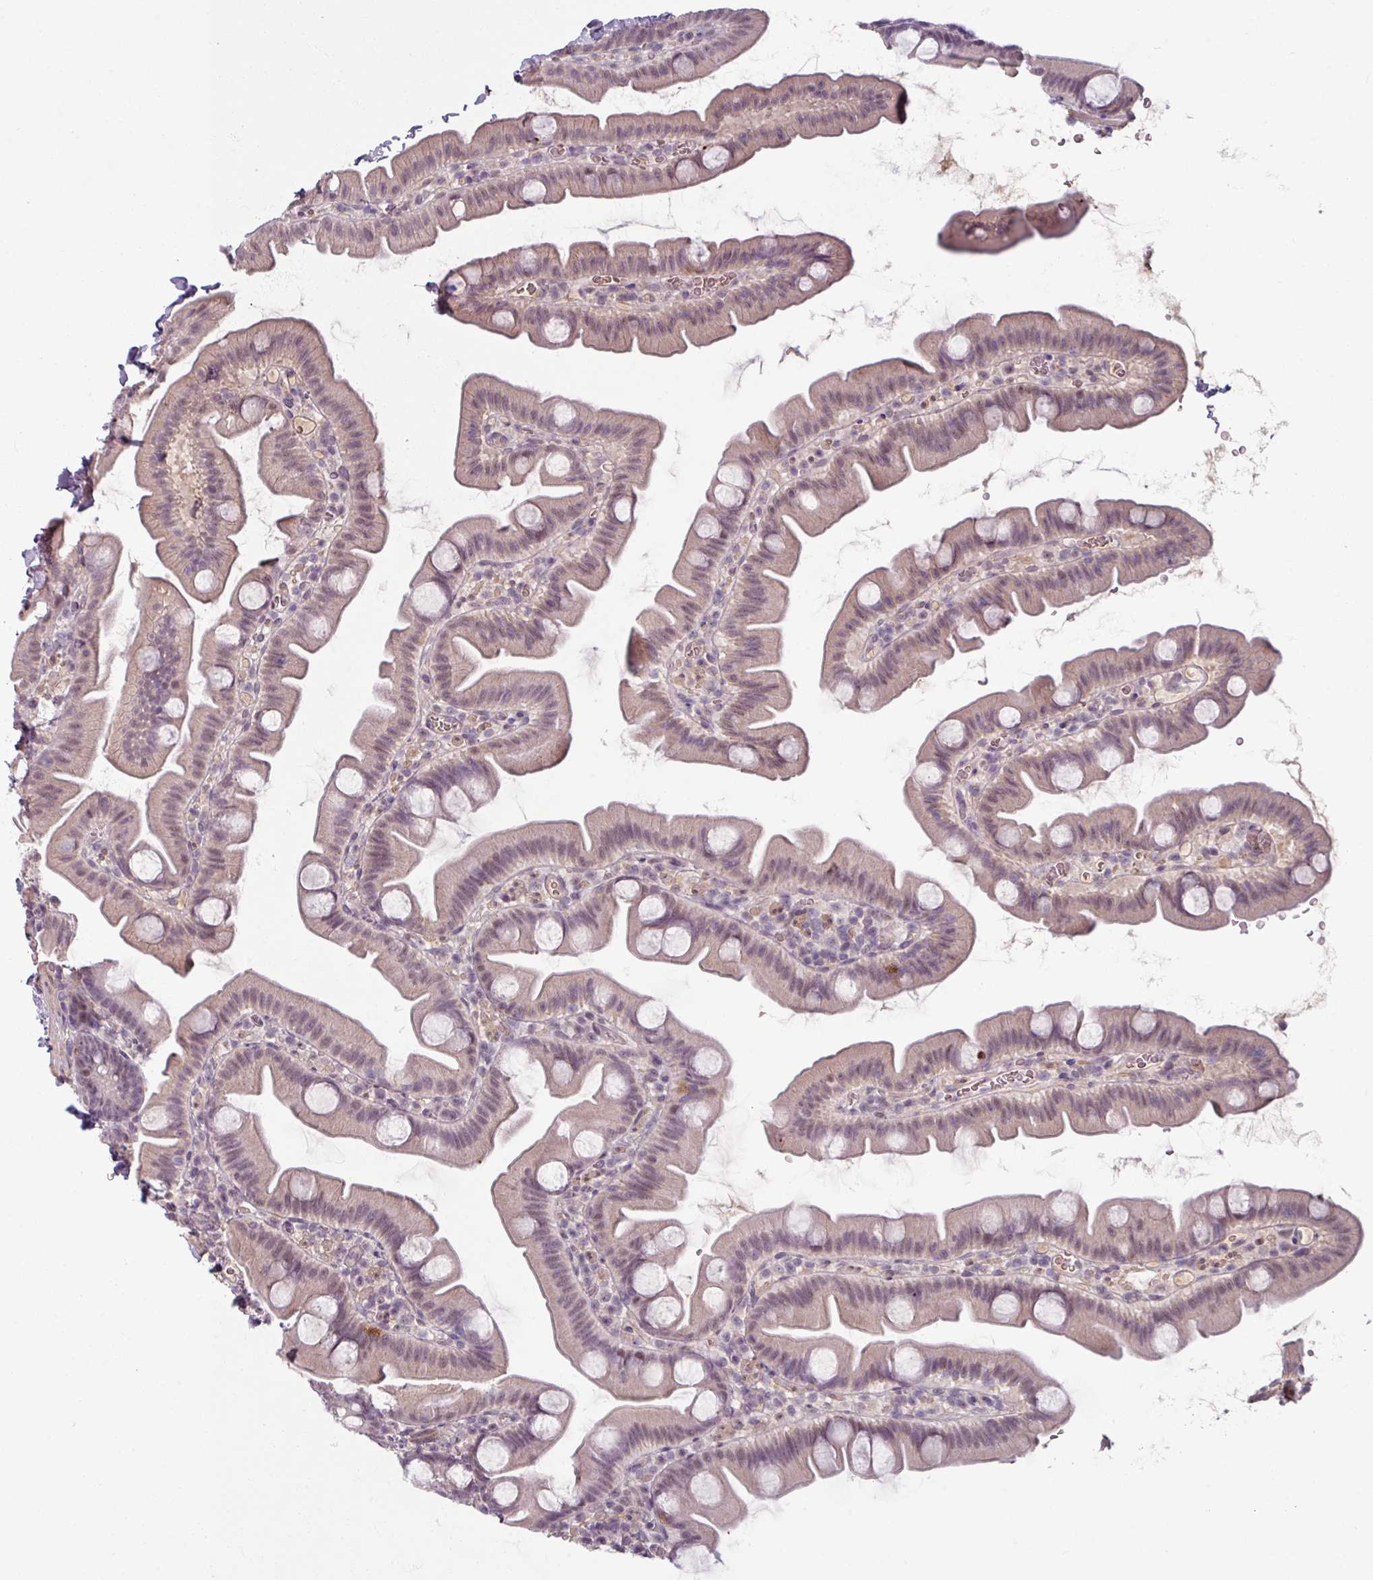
{"staining": {"intensity": "weak", "quantity": "25%-75%", "location": "cytoplasmic/membranous,nuclear"}, "tissue": "small intestine", "cell_type": "Glandular cells", "image_type": "normal", "snomed": [{"axis": "morphology", "description": "Normal tissue, NOS"}, {"axis": "topography", "description": "Small intestine"}], "caption": "Protein expression by IHC displays weak cytoplasmic/membranous,nuclear positivity in approximately 25%-75% of glandular cells in unremarkable small intestine.", "gene": "UVSSA", "patient": {"sex": "female", "age": 68}}